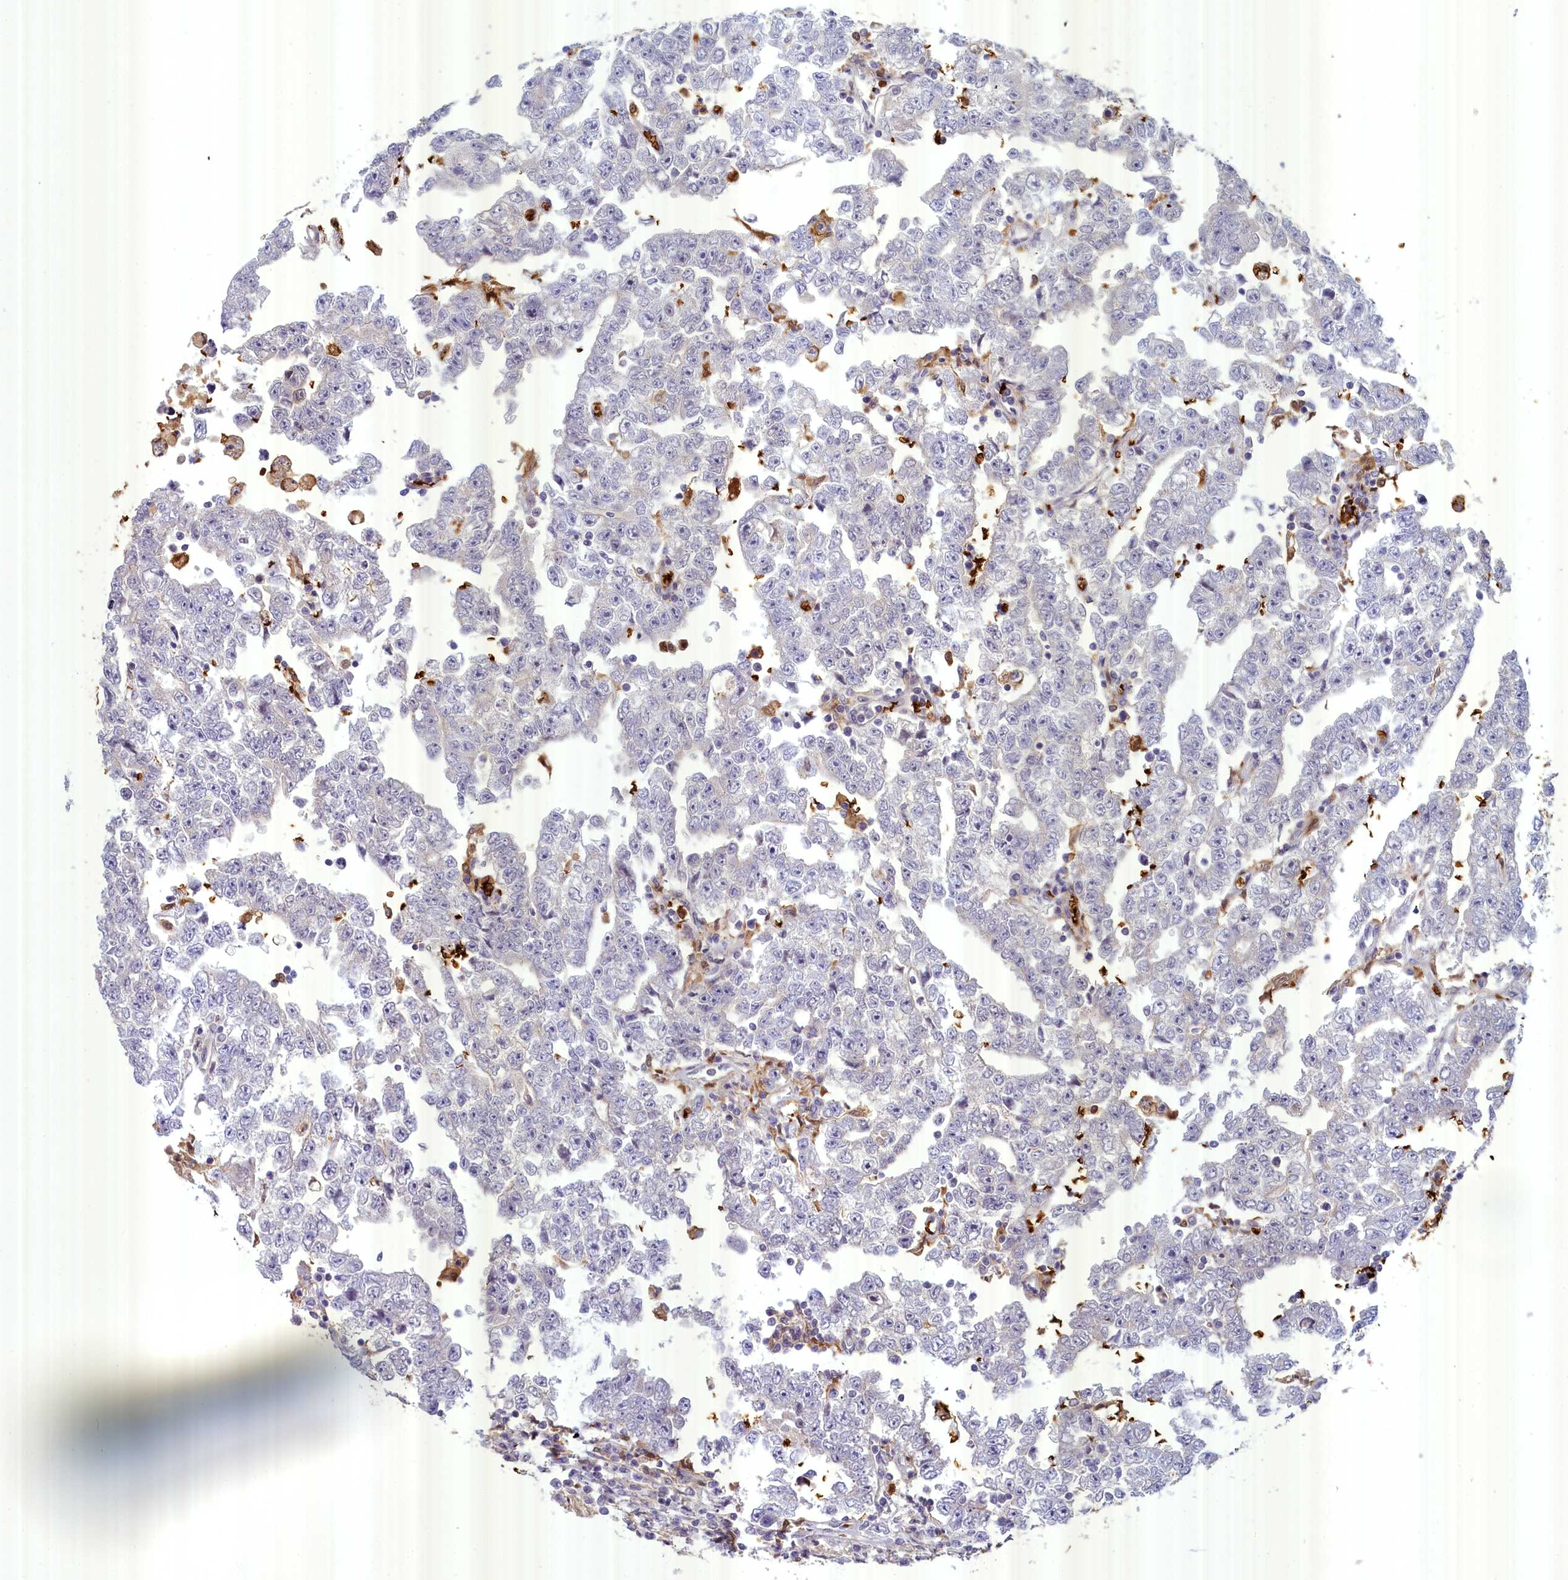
{"staining": {"intensity": "negative", "quantity": "none", "location": "none"}, "tissue": "testis cancer", "cell_type": "Tumor cells", "image_type": "cancer", "snomed": [{"axis": "morphology", "description": "Carcinoma, Embryonal, NOS"}, {"axis": "topography", "description": "Testis"}], "caption": "IHC photomicrograph of embryonal carcinoma (testis) stained for a protein (brown), which reveals no expression in tumor cells.", "gene": "BLVRB", "patient": {"sex": "male", "age": 25}}